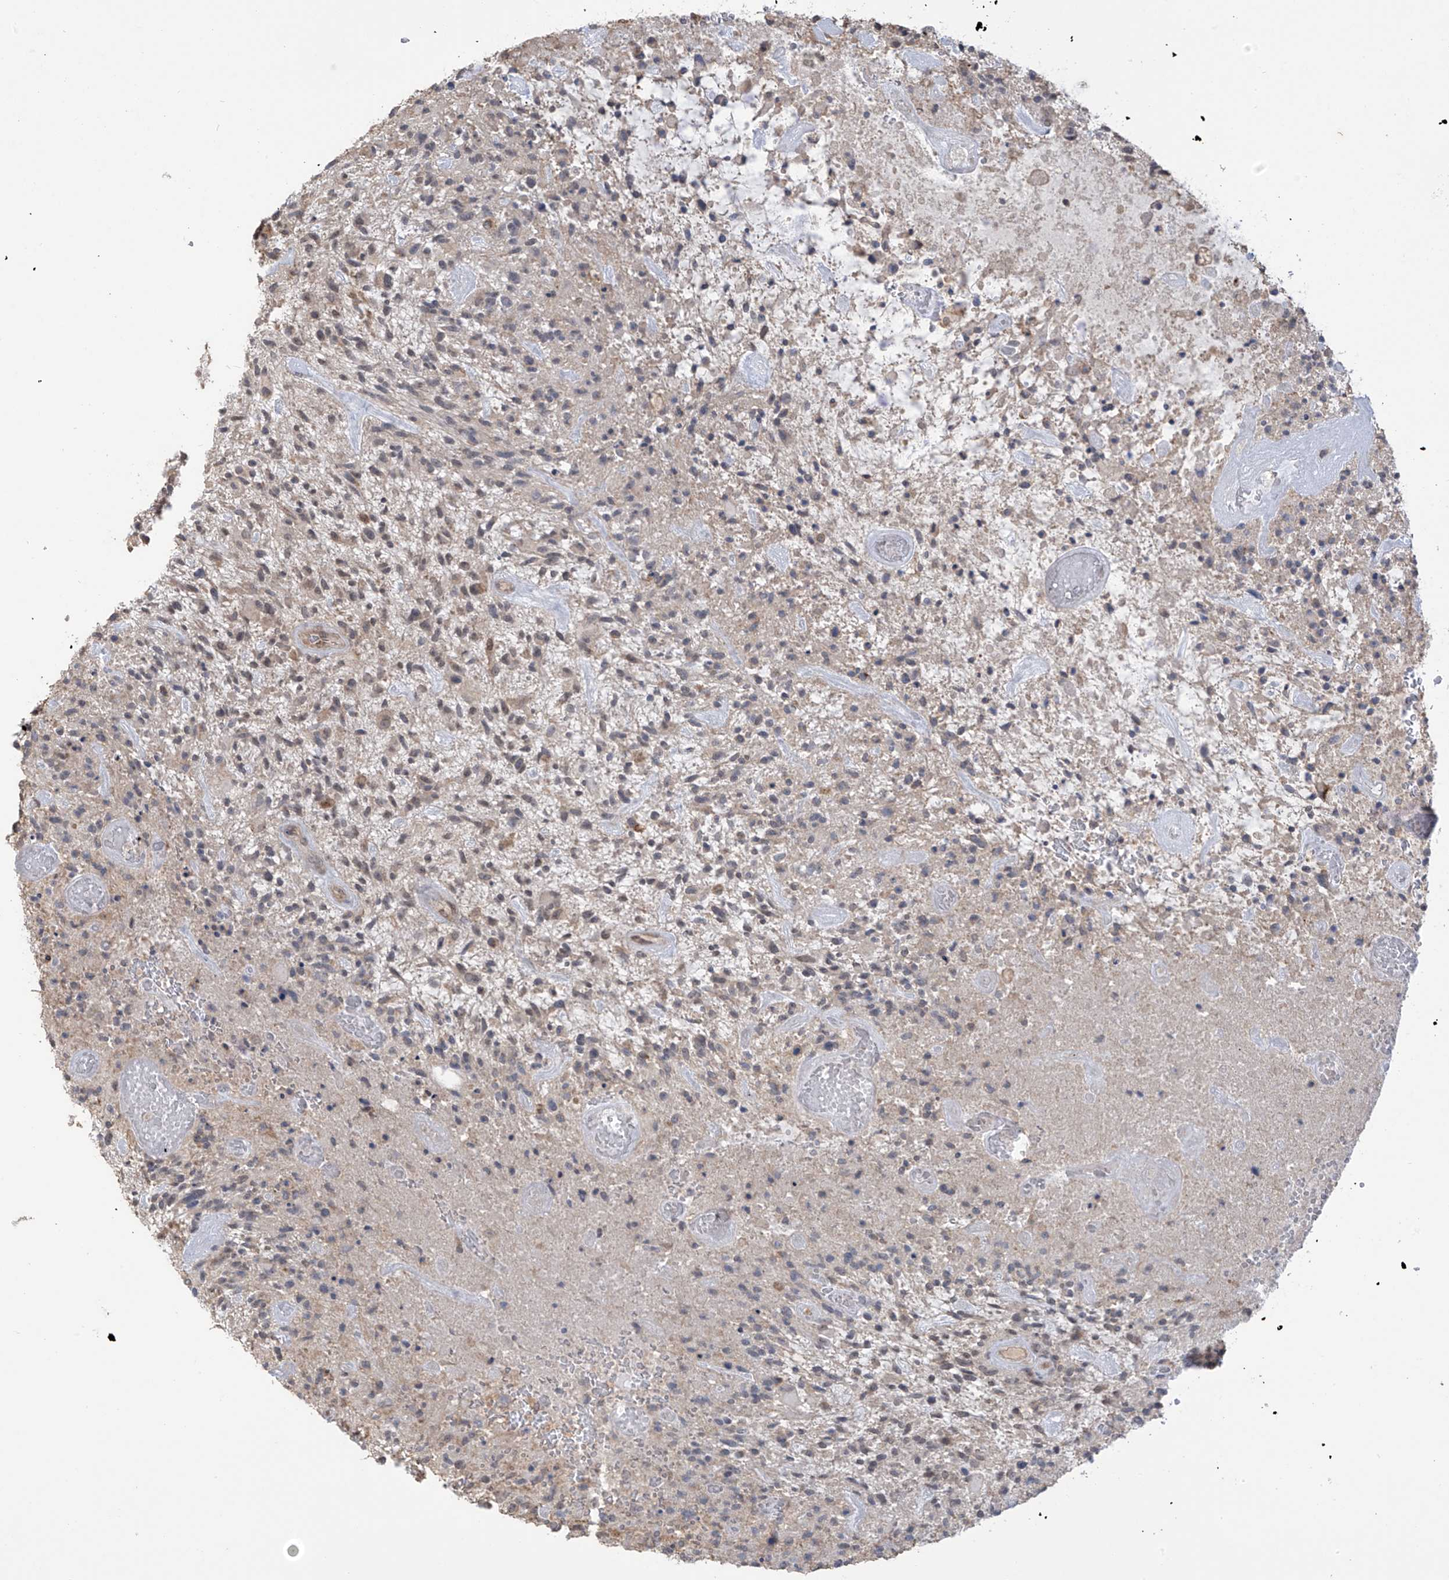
{"staining": {"intensity": "weak", "quantity": "25%-75%", "location": "cytoplasmic/membranous"}, "tissue": "glioma", "cell_type": "Tumor cells", "image_type": "cancer", "snomed": [{"axis": "morphology", "description": "Glioma, malignant, High grade"}, {"axis": "topography", "description": "Brain"}], "caption": "High-grade glioma (malignant) stained with a brown dye exhibits weak cytoplasmic/membranous positive expression in approximately 25%-75% of tumor cells.", "gene": "KIAA1522", "patient": {"sex": "male", "age": 47}}